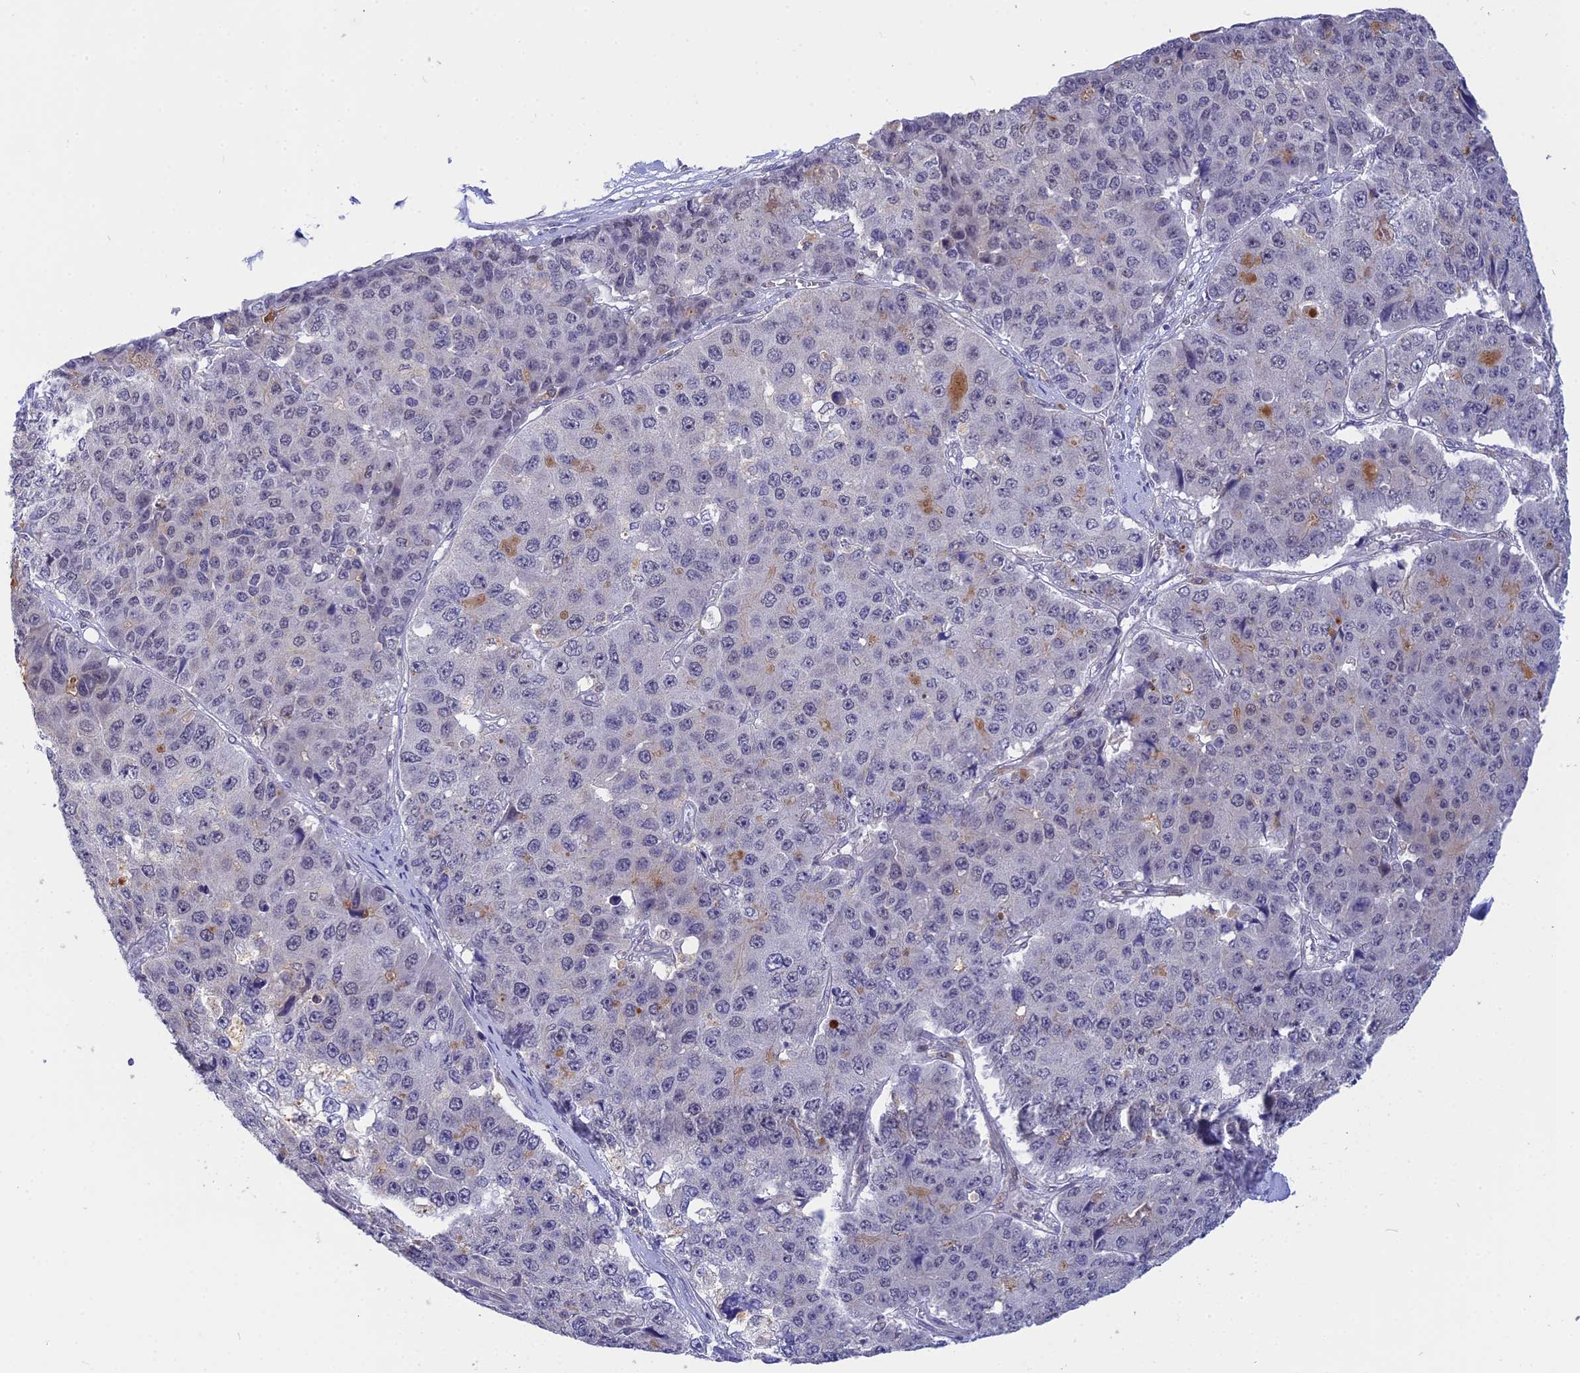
{"staining": {"intensity": "weak", "quantity": "<25%", "location": "cytoplasmic/membranous"}, "tissue": "pancreatic cancer", "cell_type": "Tumor cells", "image_type": "cancer", "snomed": [{"axis": "morphology", "description": "Adenocarcinoma, NOS"}, {"axis": "topography", "description": "Pancreas"}], "caption": "Photomicrograph shows no significant protein staining in tumor cells of pancreatic cancer.", "gene": "KCTD14", "patient": {"sex": "male", "age": 50}}